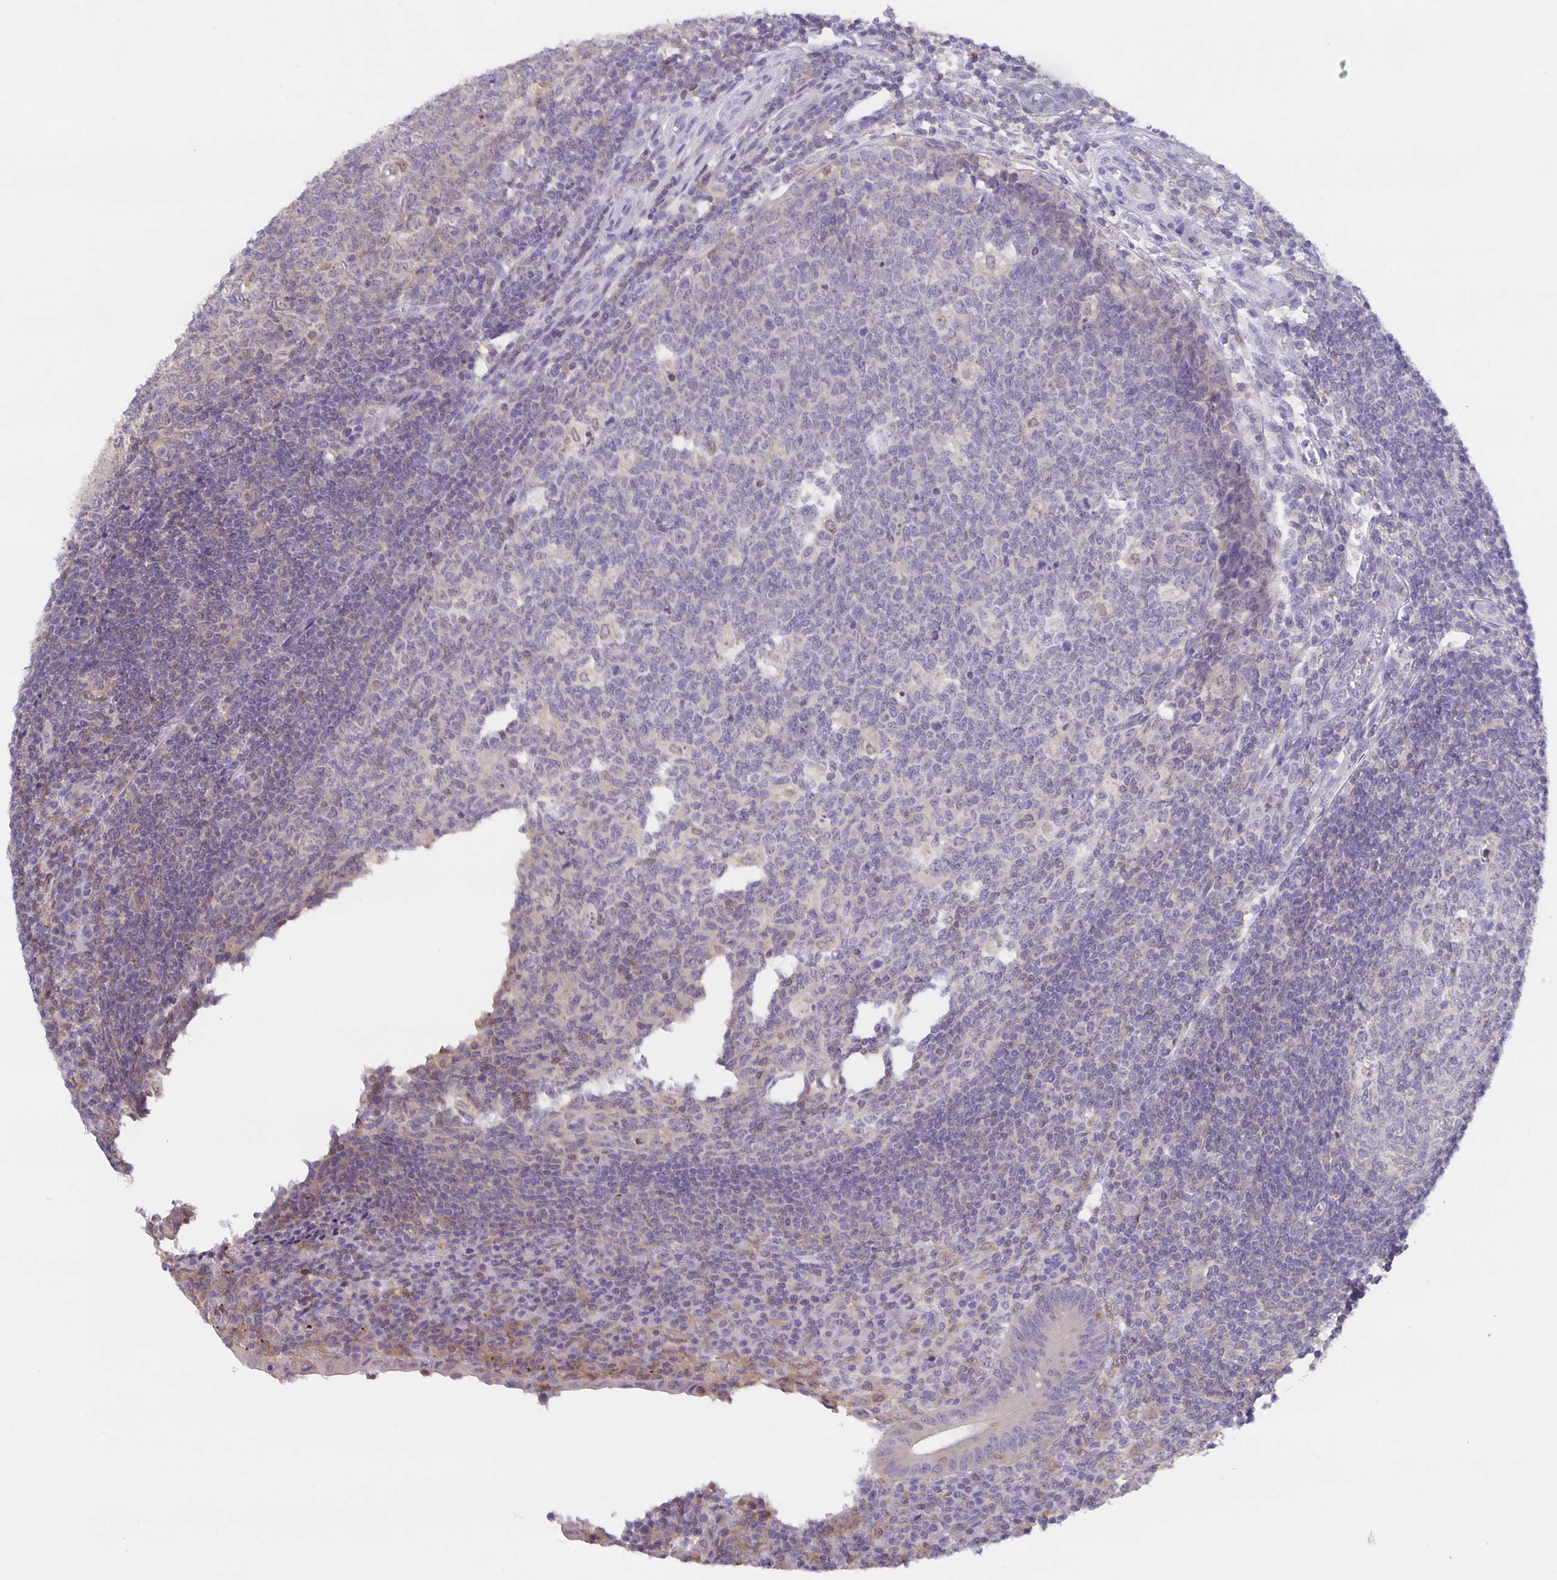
{"staining": {"intensity": "weak", "quantity": "<25%", "location": "cytoplasmic/membranous"}, "tissue": "appendix", "cell_type": "Glandular cells", "image_type": "normal", "snomed": [{"axis": "morphology", "description": "Normal tissue, NOS"}, {"axis": "topography", "description": "Appendix"}], "caption": "A histopathology image of appendix stained for a protein exhibits no brown staining in glandular cells.", "gene": "MARCHF6", "patient": {"sex": "male", "age": 18}}